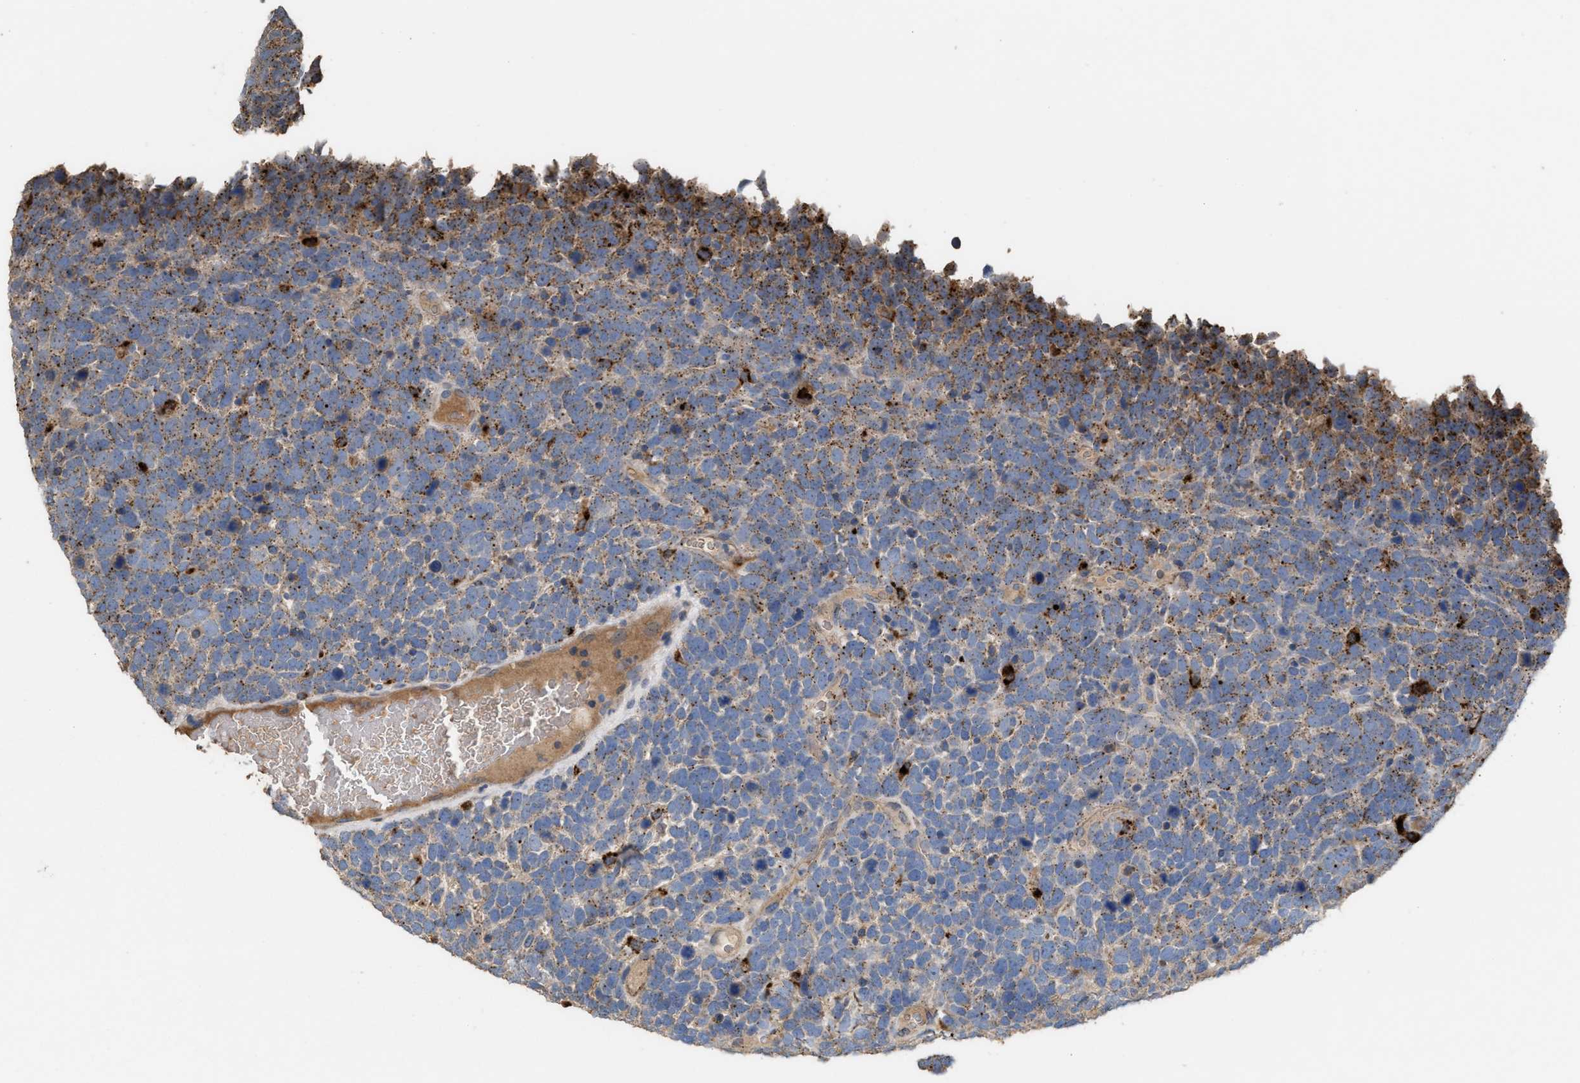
{"staining": {"intensity": "moderate", "quantity": "25%-75%", "location": "cytoplasmic/membranous"}, "tissue": "urothelial cancer", "cell_type": "Tumor cells", "image_type": "cancer", "snomed": [{"axis": "morphology", "description": "Urothelial carcinoma, High grade"}, {"axis": "topography", "description": "Urinary bladder"}], "caption": "IHC image of human urothelial carcinoma (high-grade) stained for a protein (brown), which shows medium levels of moderate cytoplasmic/membranous staining in approximately 25%-75% of tumor cells.", "gene": "ELMO3", "patient": {"sex": "female", "age": 82}}